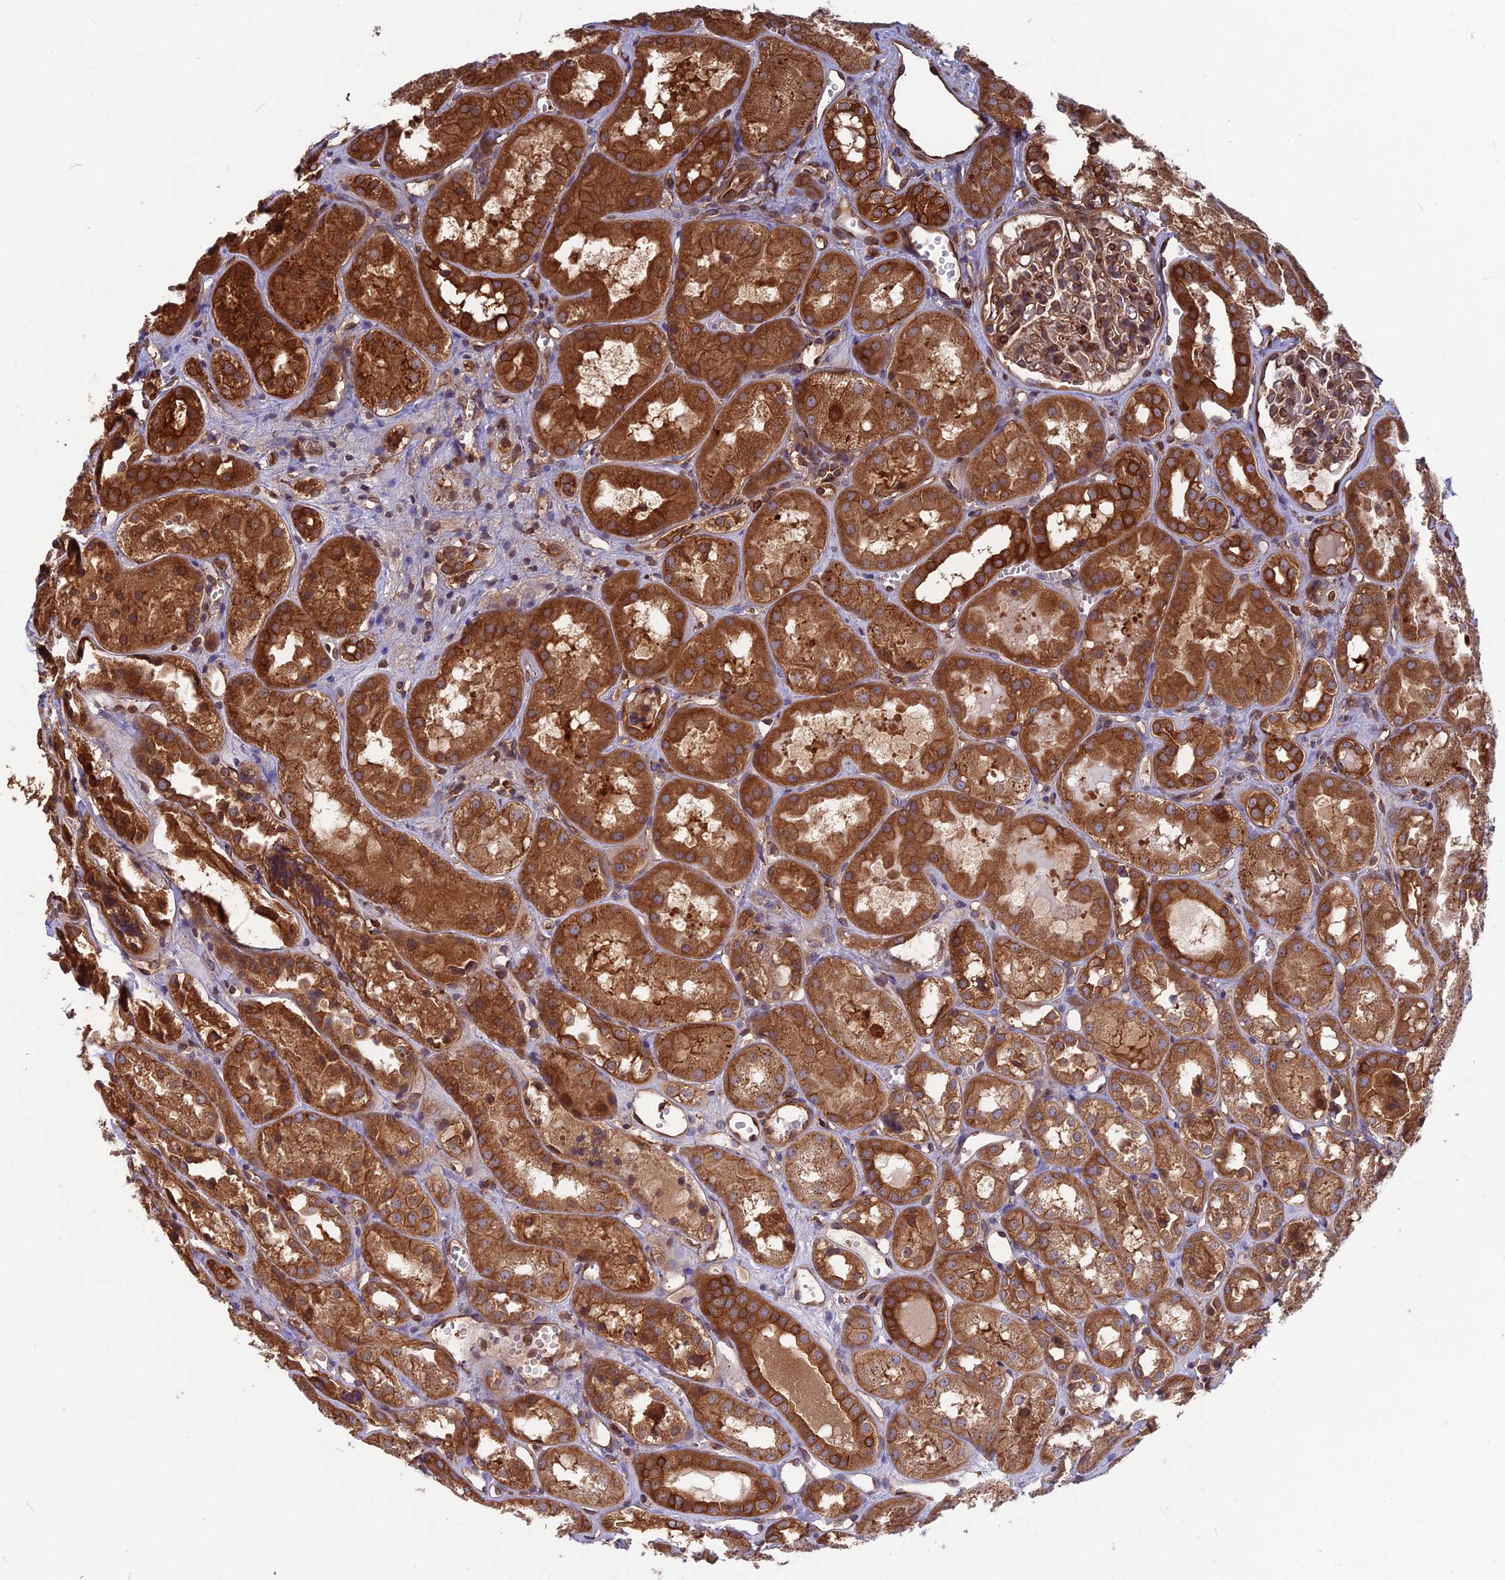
{"staining": {"intensity": "moderate", "quantity": "25%-75%", "location": "cytoplasmic/membranous"}, "tissue": "kidney", "cell_type": "Cells in glomeruli", "image_type": "normal", "snomed": [{"axis": "morphology", "description": "Normal tissue, NOS"}, {"axis": "topography", "description": "Kidney"}], "caption": "An image of kidney stained for a protein displays moderate cytoplasmic/membranous brown staining in cells in glomeruli. Immunohistochemistry (ihc) stains the protein of interest in brown and the nuclei are stained blue.", "gene": "WDR1", "patient": {"sex": "male", "age": 16}}